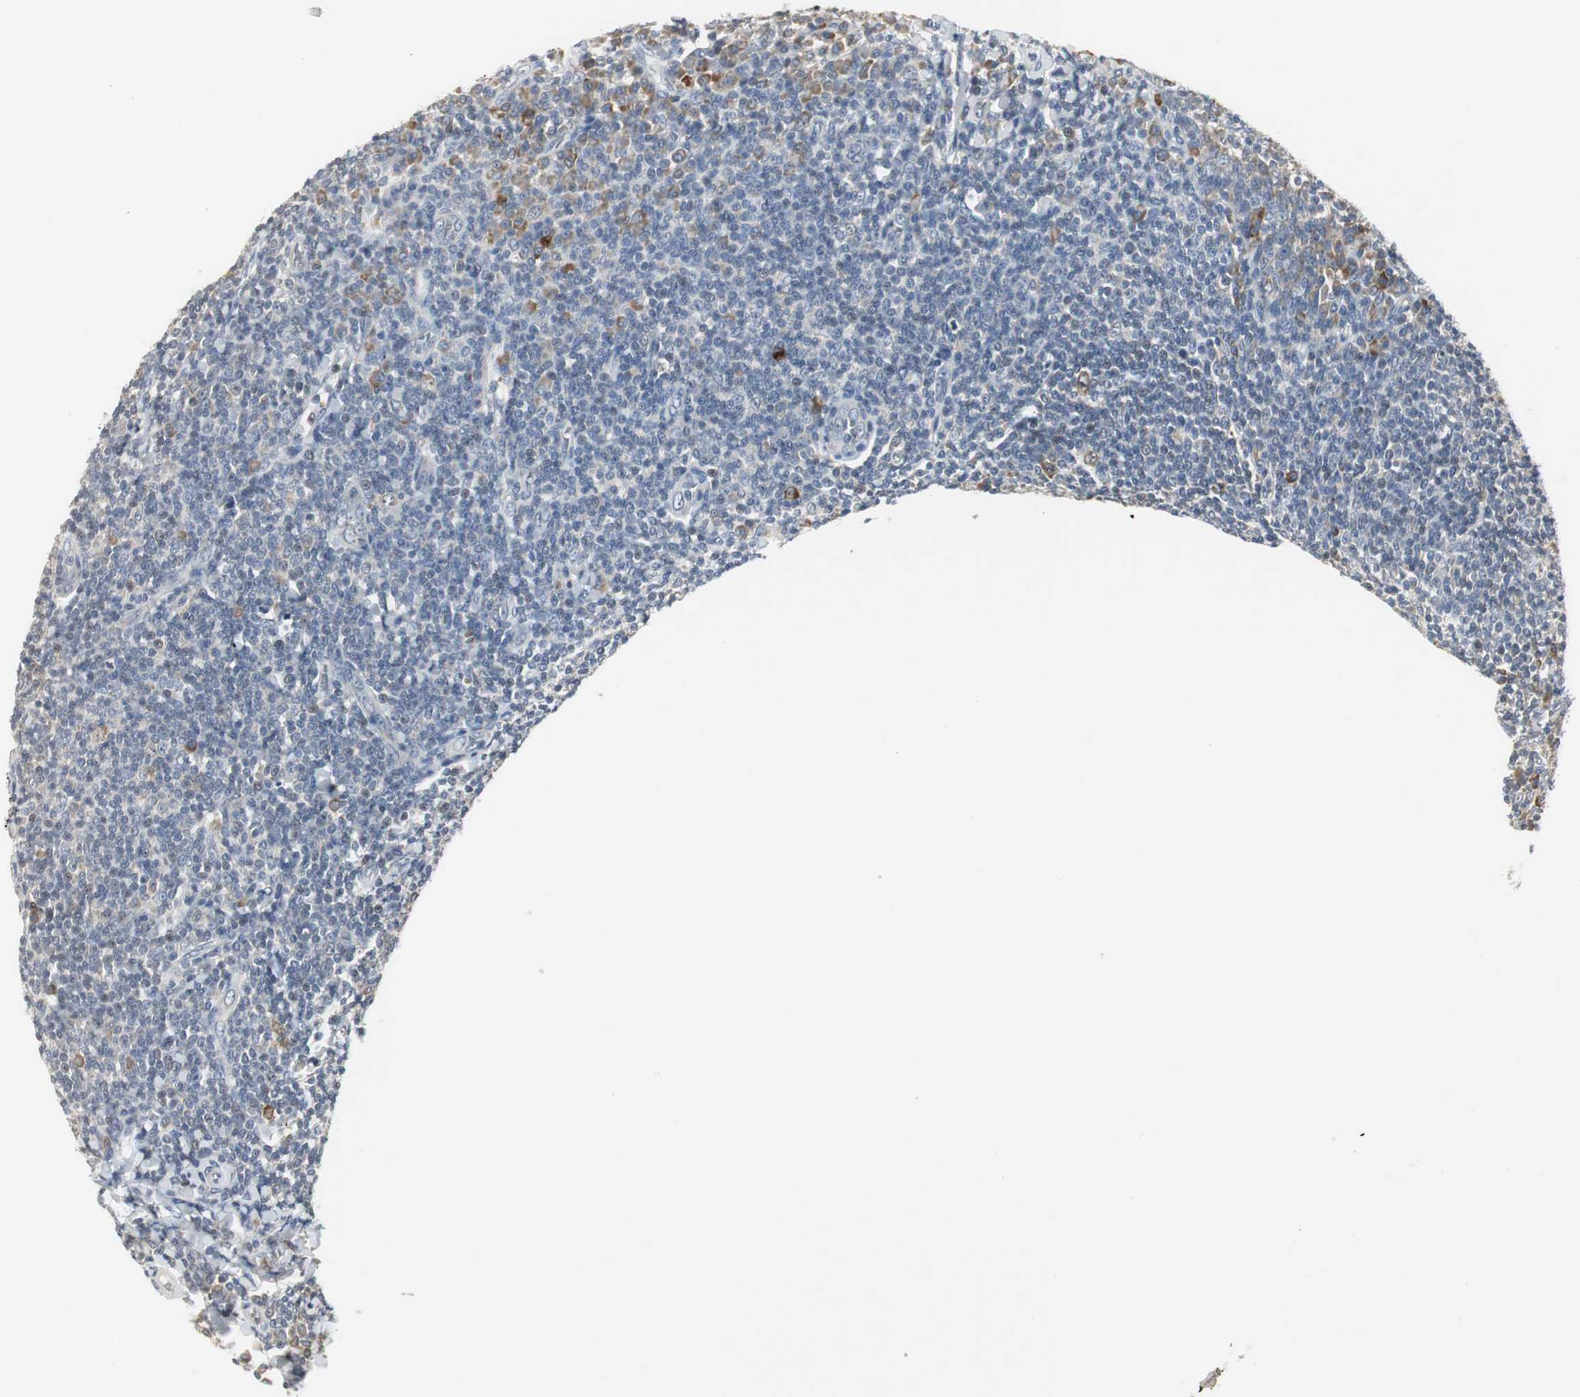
{"staining": {"intensity": "moderate", "quantity": ">75%", "location": "cytoplasmic/membranous"}, "tissue": "tonsil", "cell_type": "Germinal center cells", "image_type": "normal", "snomed": [{"axis": "morphology", "description": "Normal tissue, NOS"}, {"axis": "topography", "description": "Tonsil"}], "caption": "This histopathology image exhibits immunohistochemistry staining of unremarkable tonsil, with medium moderate cytoplasmic/membranous staining in approximately >75% of germinal center cells.", "gene": "CCT5", "patient": {"sex": "male", "age": 31}}